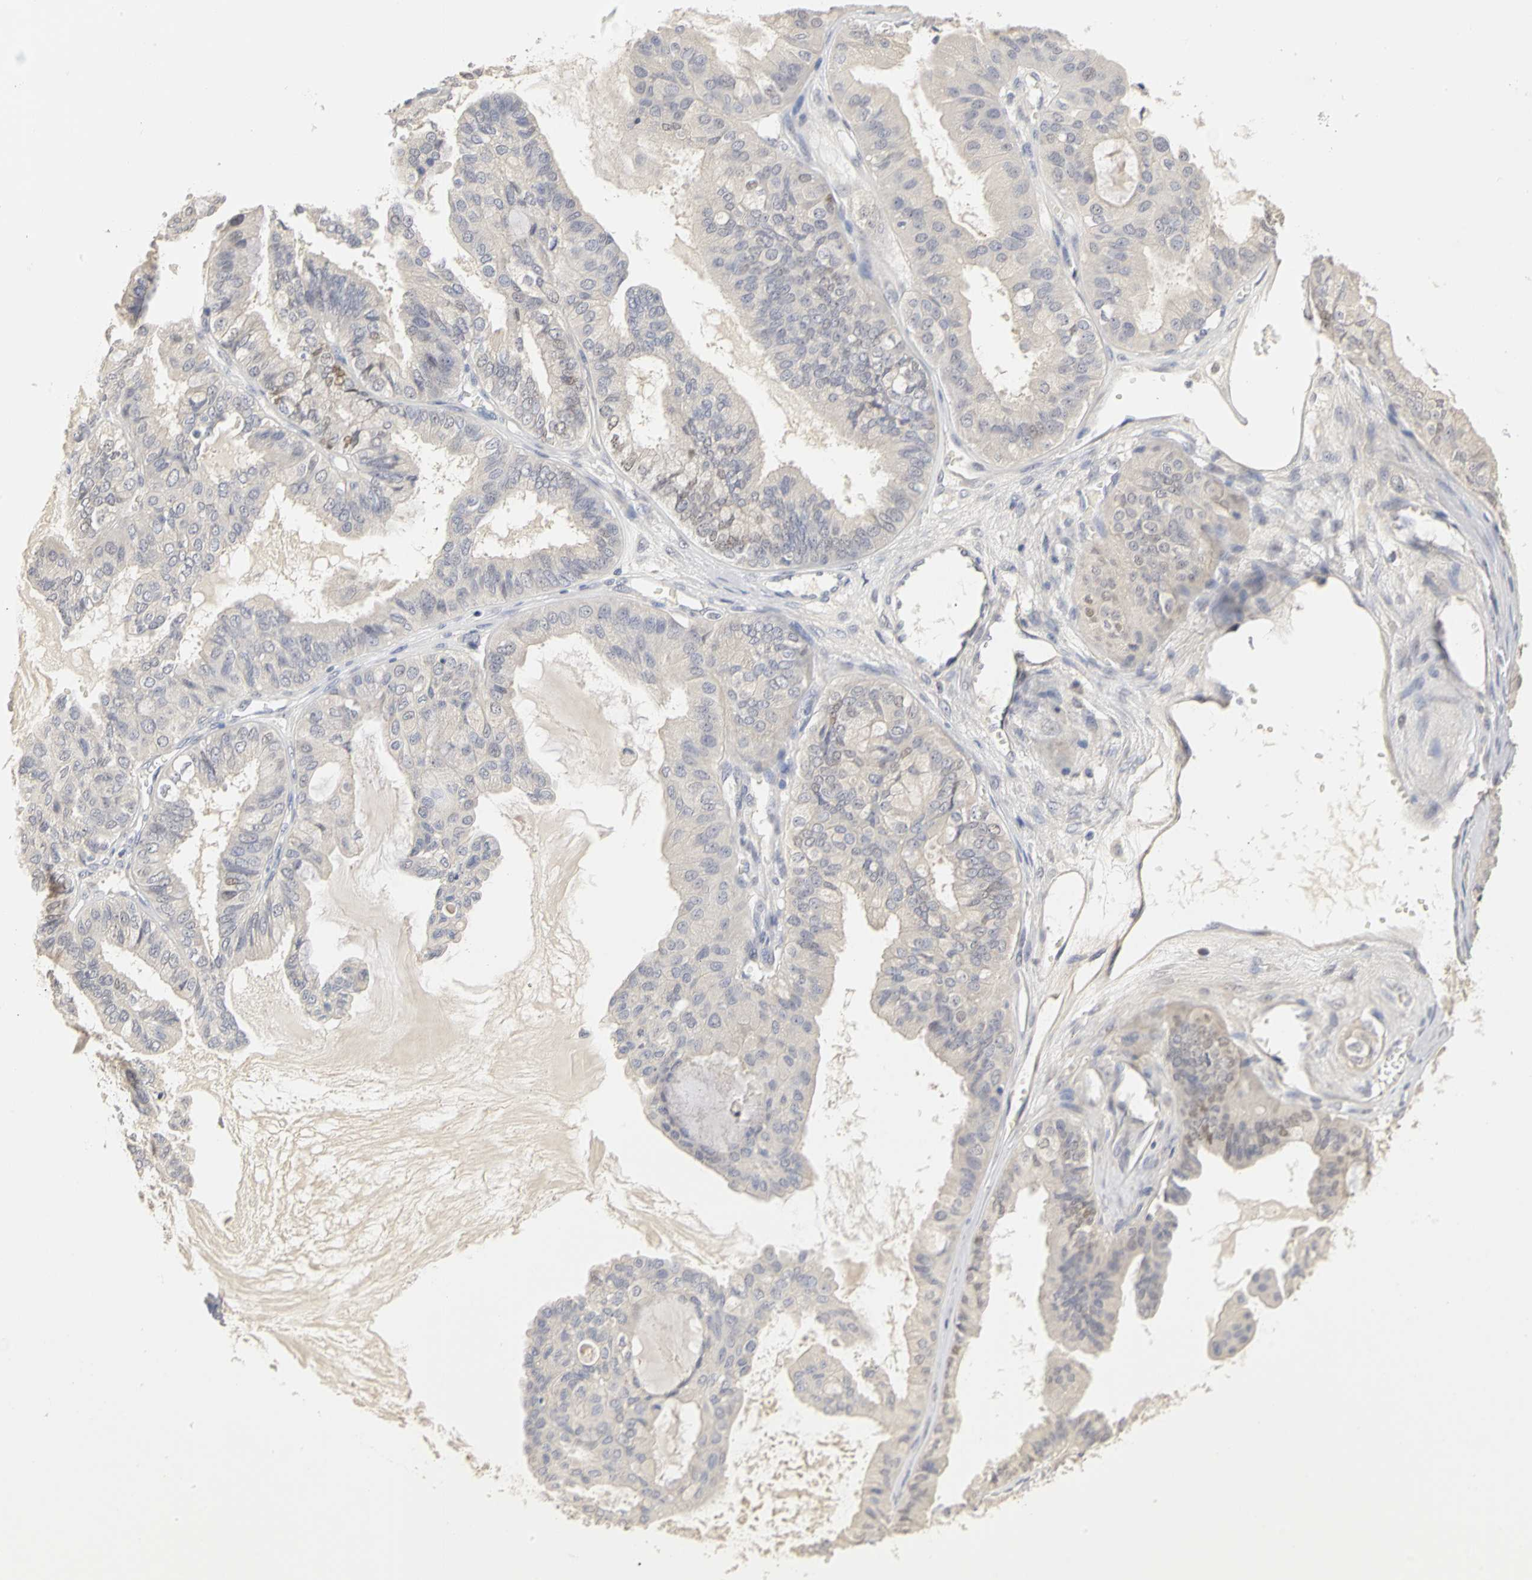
{"staining": {"intensity": "negative", "quantity": "none", "location": "none"}, "tissue": "ovarian cancer", "cell_type": "Tumor cells", "image_type": "cancer", "snomed": [{"axis": "morphology", "description": "Carcinoma, NOS"}, {"axis": "morphology", "description": "Carcinoma, endometroid"}, {"axis": "topography", "description": "Ovary"}], "caption": "Tumor cells show no significant staining in ovarian carcinoma.", "gene": "PGR", "patient": {"sex": "female", "age": 50}}